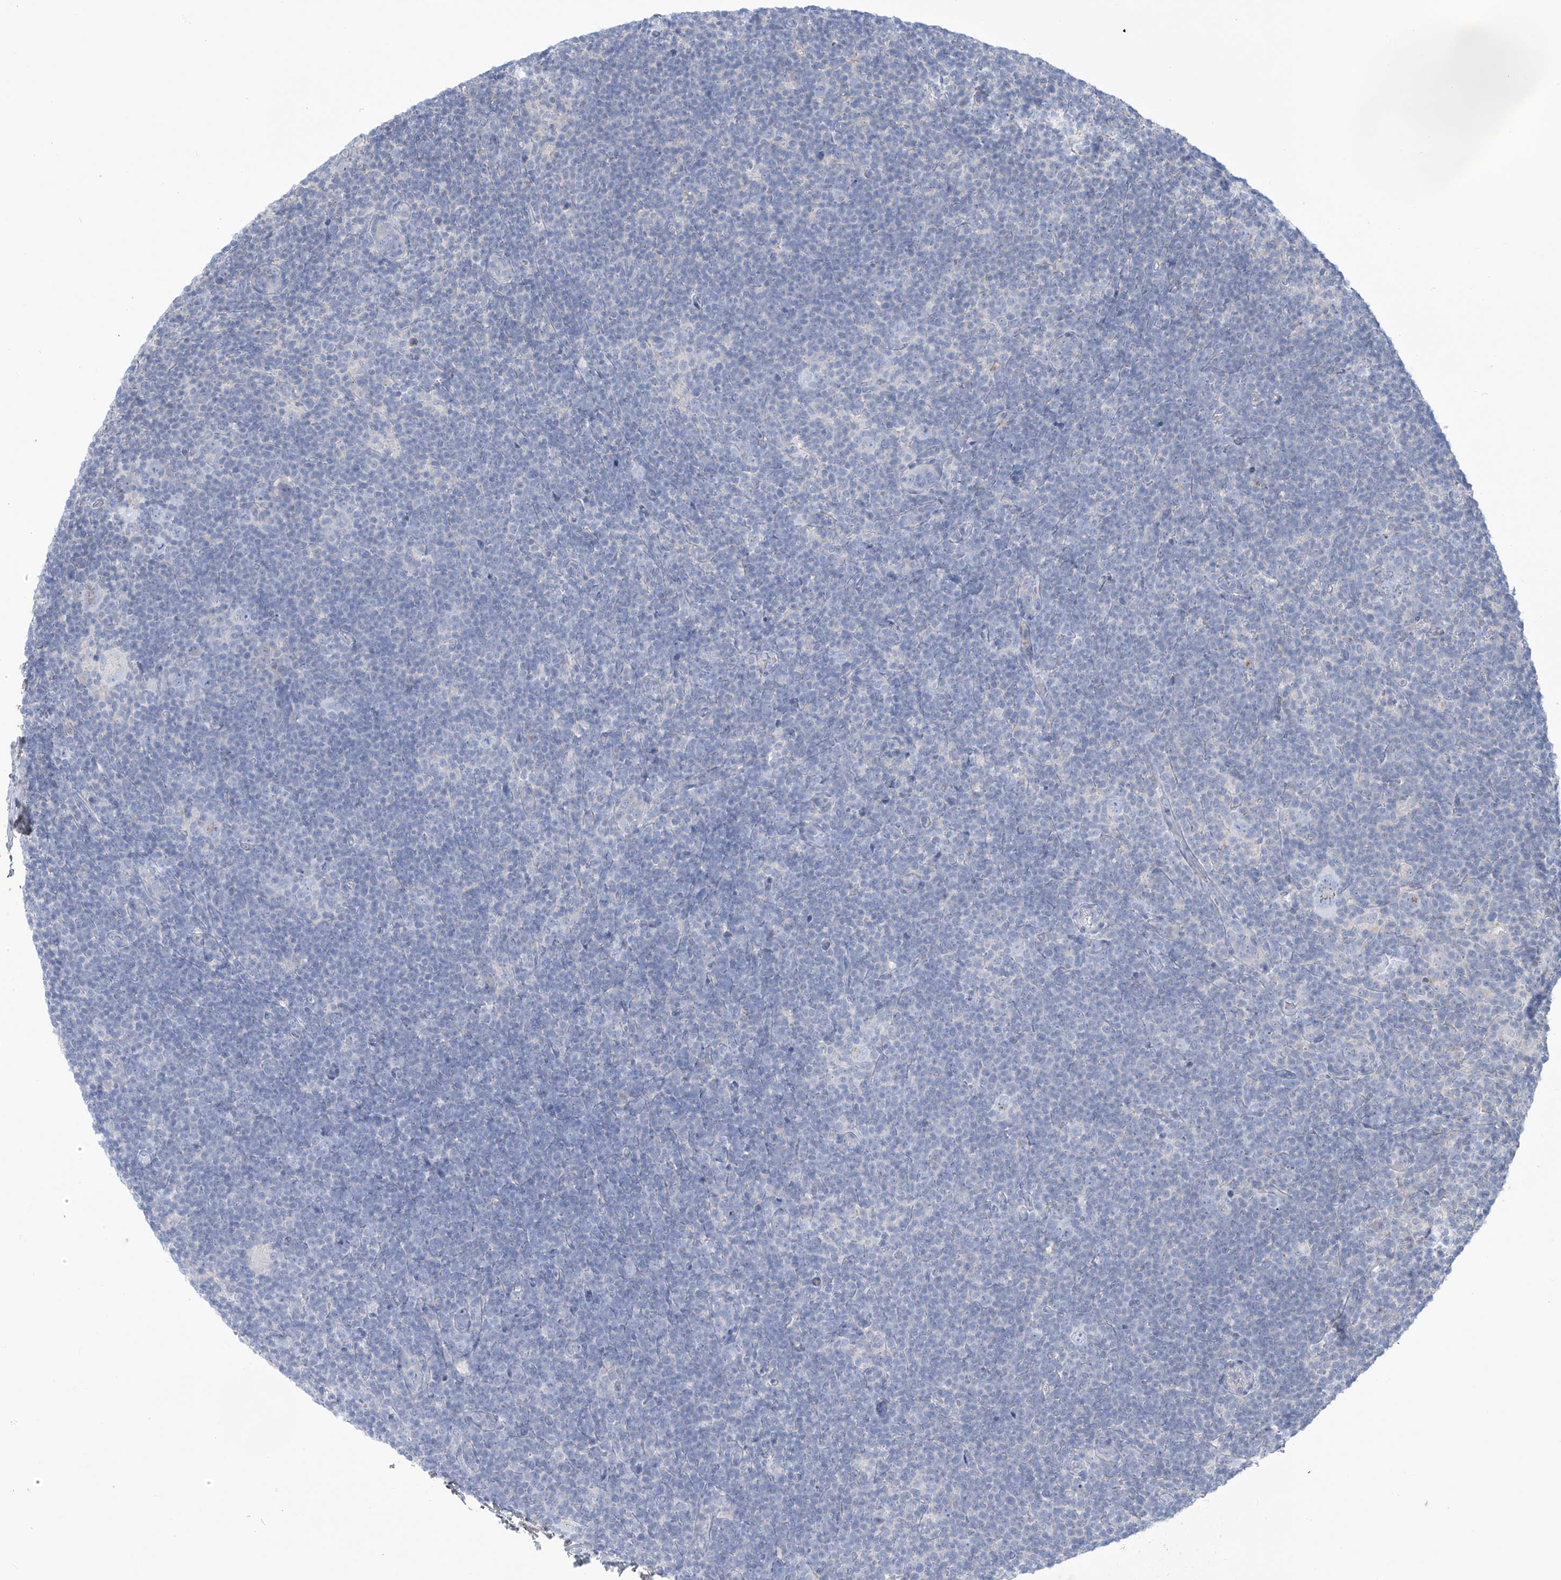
{"staining": {"intensity": "negative", "quantity": "none", "location": "none"}, "tissue": "lymphoma", "cell_type": "Tumor cells", "image_type": "cancer", "snomed": [{"axis": "morphology", "description": "Hodgkin's disease, NOS"}, {"axis": "topography", "description": "Lymph node"}], "caption": "A high-resolution micrograph shows IHC staining of lymphoma, which displays no significant expression in tumor cells.", "gene": "FABP2", "patient": {"sex": "female", "age": 57}}